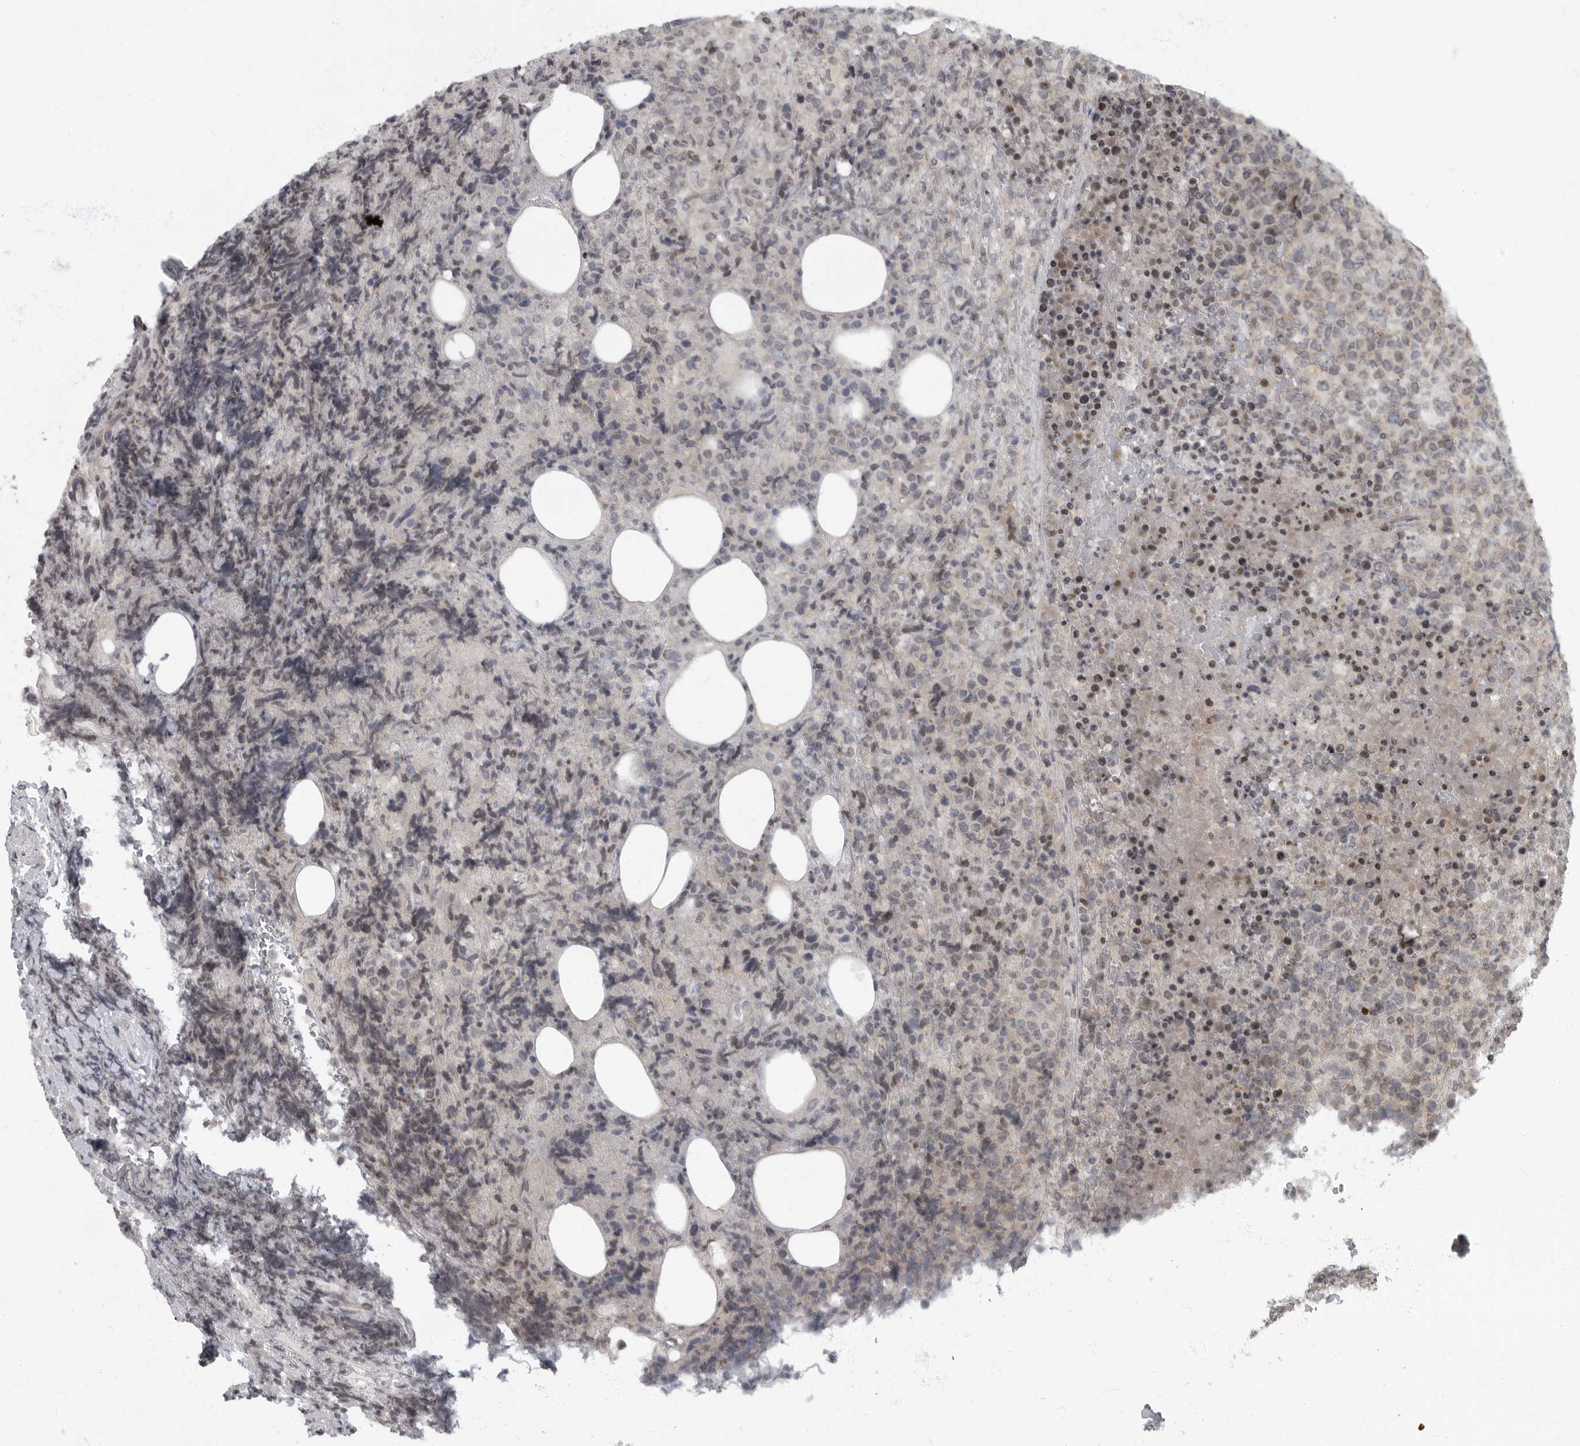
{"staining": {"intensity": "negative", "quantity": "none", "location": "none"}, "tissue": "lymphoma", "cell_type": "Tumor cells", "image_type": "cancer", "snomed": [{"axis": "morphology", "description": "Malignant lymphoma, non-Hodgkin's type, High grade"}, {"axis": "topography", "description": "Lymph node"}], "caption": "DAB immunohistochemical staining of human malignant lymphoma, non-Hodgkin's type (high-grade) displays no significant expression in tumor cells.", "gene": "EVI5", "patient": {"sex": "male", "age": 13}}